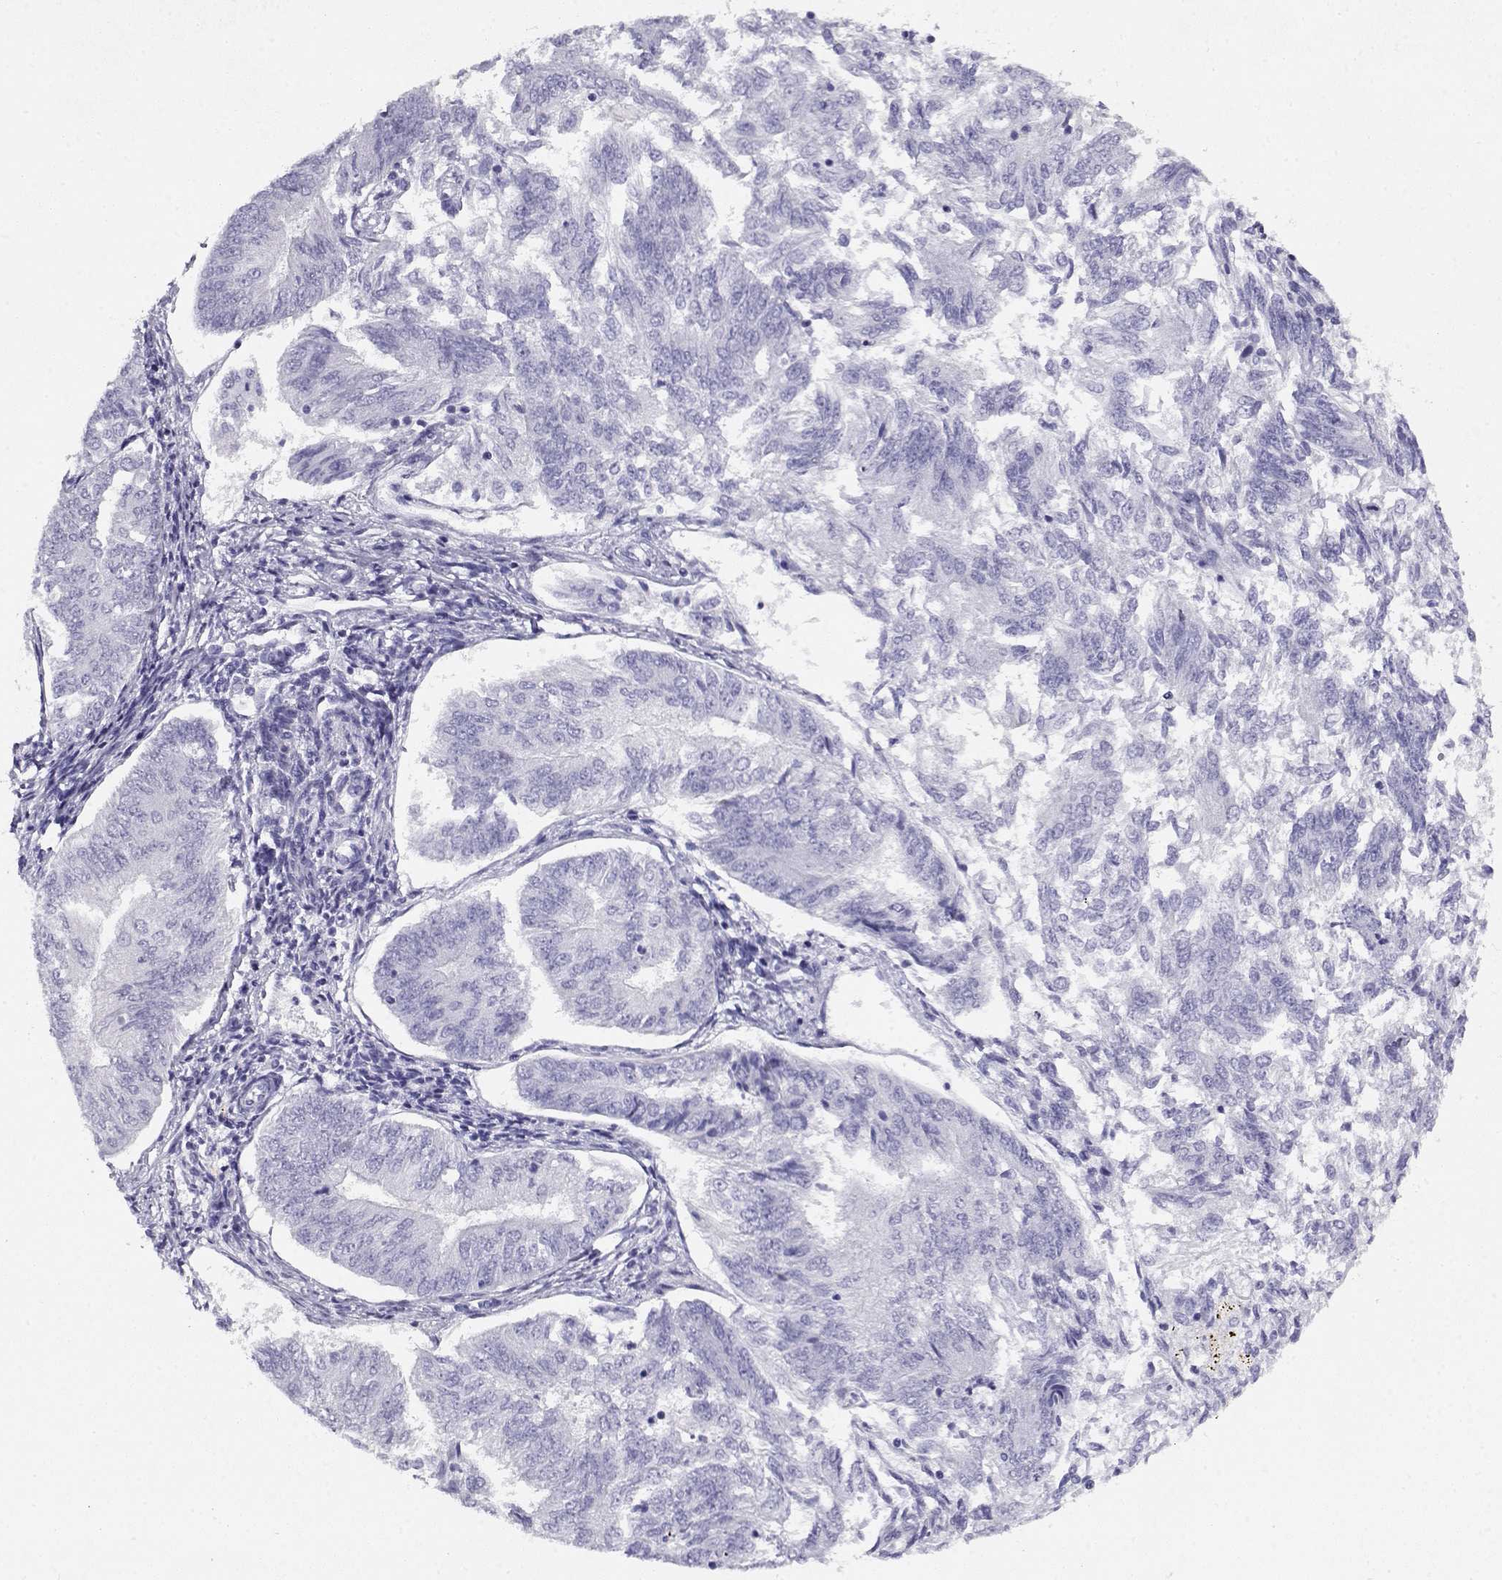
{"staining": {"intensity": "negative", "quantity": "none", "location": "none"}, "tissue": "endometrial cancer", "cell_type": "Tumor cells", "image_type": "cancer", "snomed": [{"axis": "morphology", "description": "Adenocarcinoma, NOS"}, {"axis": "topography", "description": "Endometrium"}], "caption": "DAB (3,3'-diaminobenzidine) immunohistochemical staining of endometrial cancer reveals no significant positivity in tumor cells. (IHC, brightfield microscopy, high magnification).", "gene": "CABS1", "patient": {"sex": "female", "age": 58}}